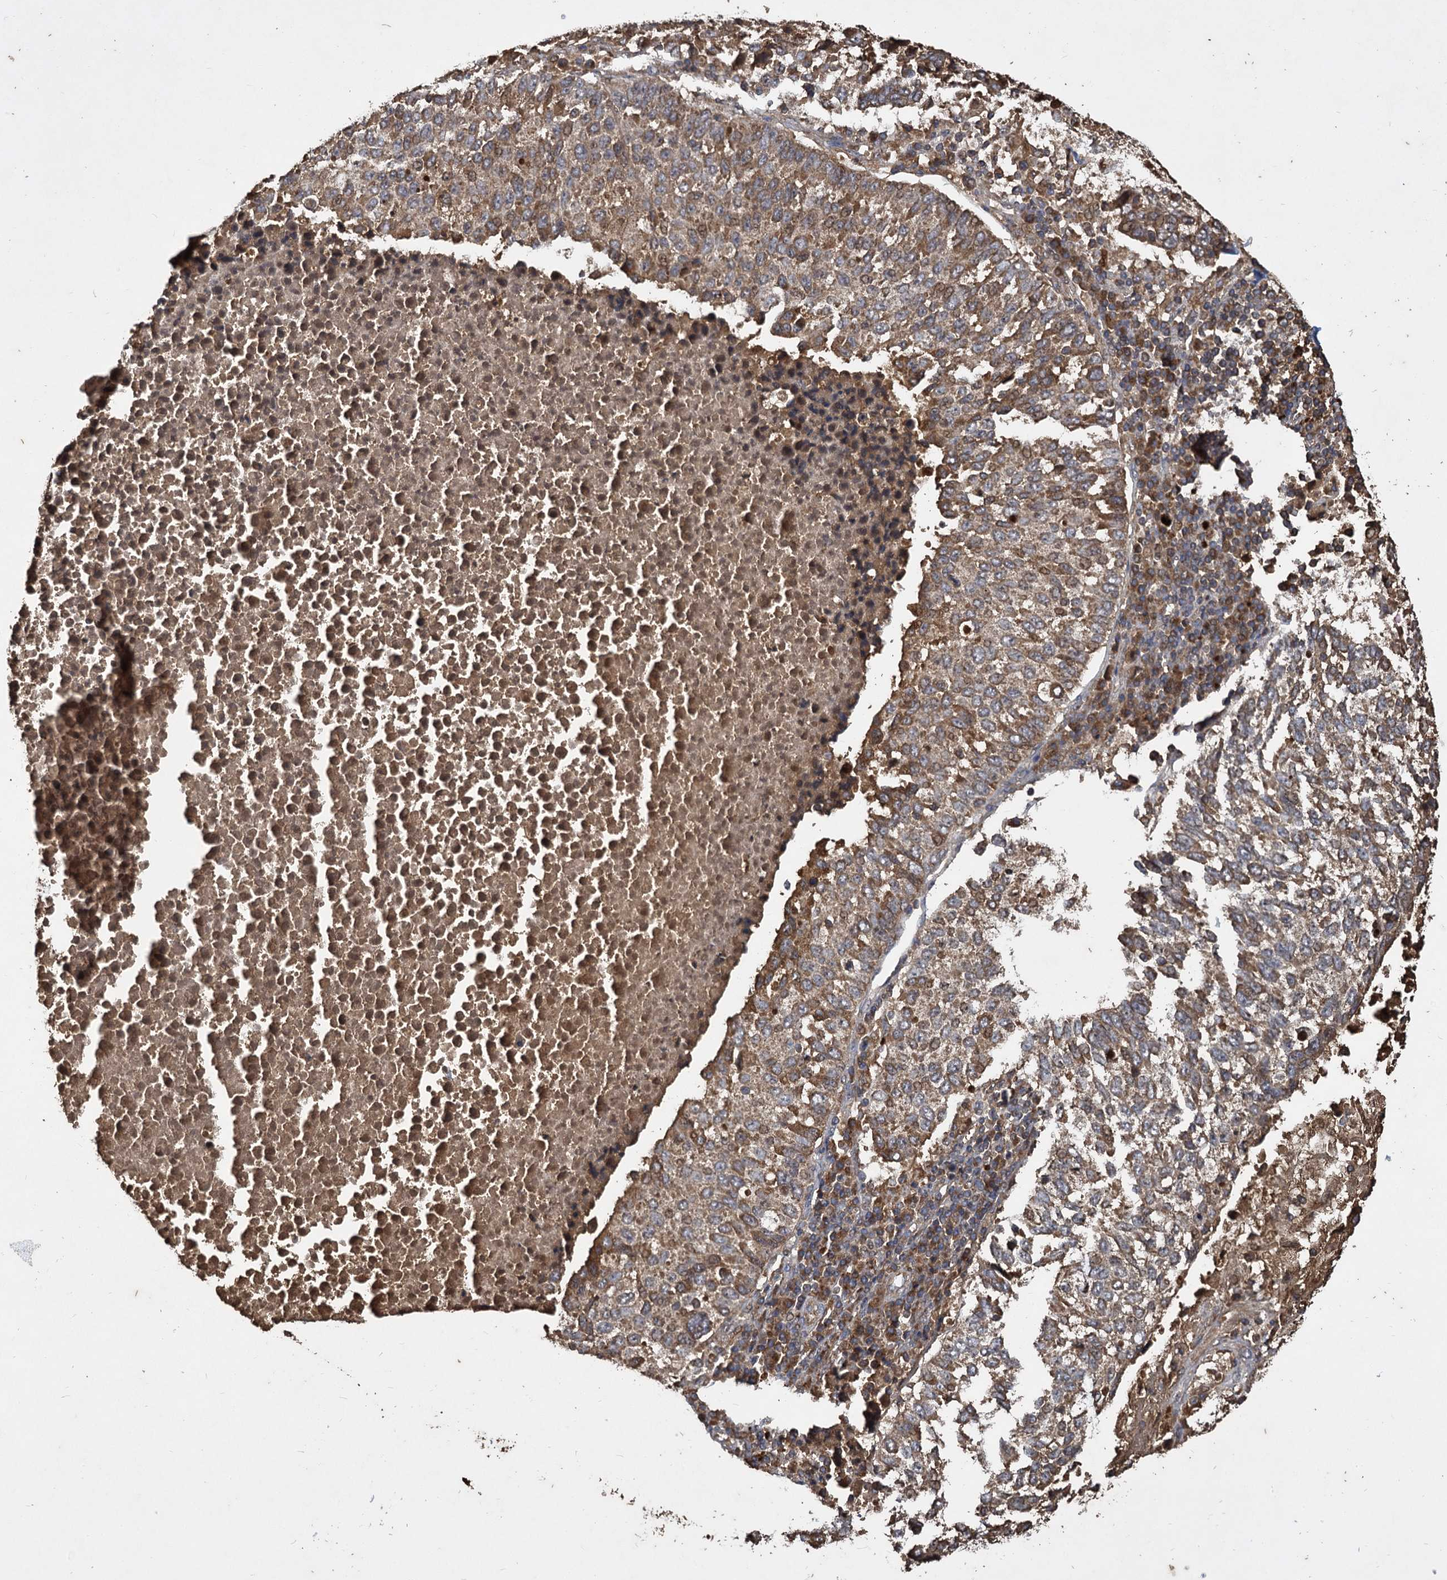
{"staining": {"intensity": "moderate", "quantity": ">75%", "location": "cytoplasmic/membranous"}, "tissue": "lung cancer", "cell_type": "Tumor cells", "image_type": "cancer", "snomed": [{"axis": "morphology", "description": "Squamous cell carcinoma, NOS"}, {"axis": "topography", "description": "Lung"}], "caption": "Tumor cells demonstrate moderate cytoplasmic/membranous staining in approximately >75% of cells in squamous cell carcinoma (lung).", "gene": "GCLC", "patient": {"sex": "male", "age": 73}}